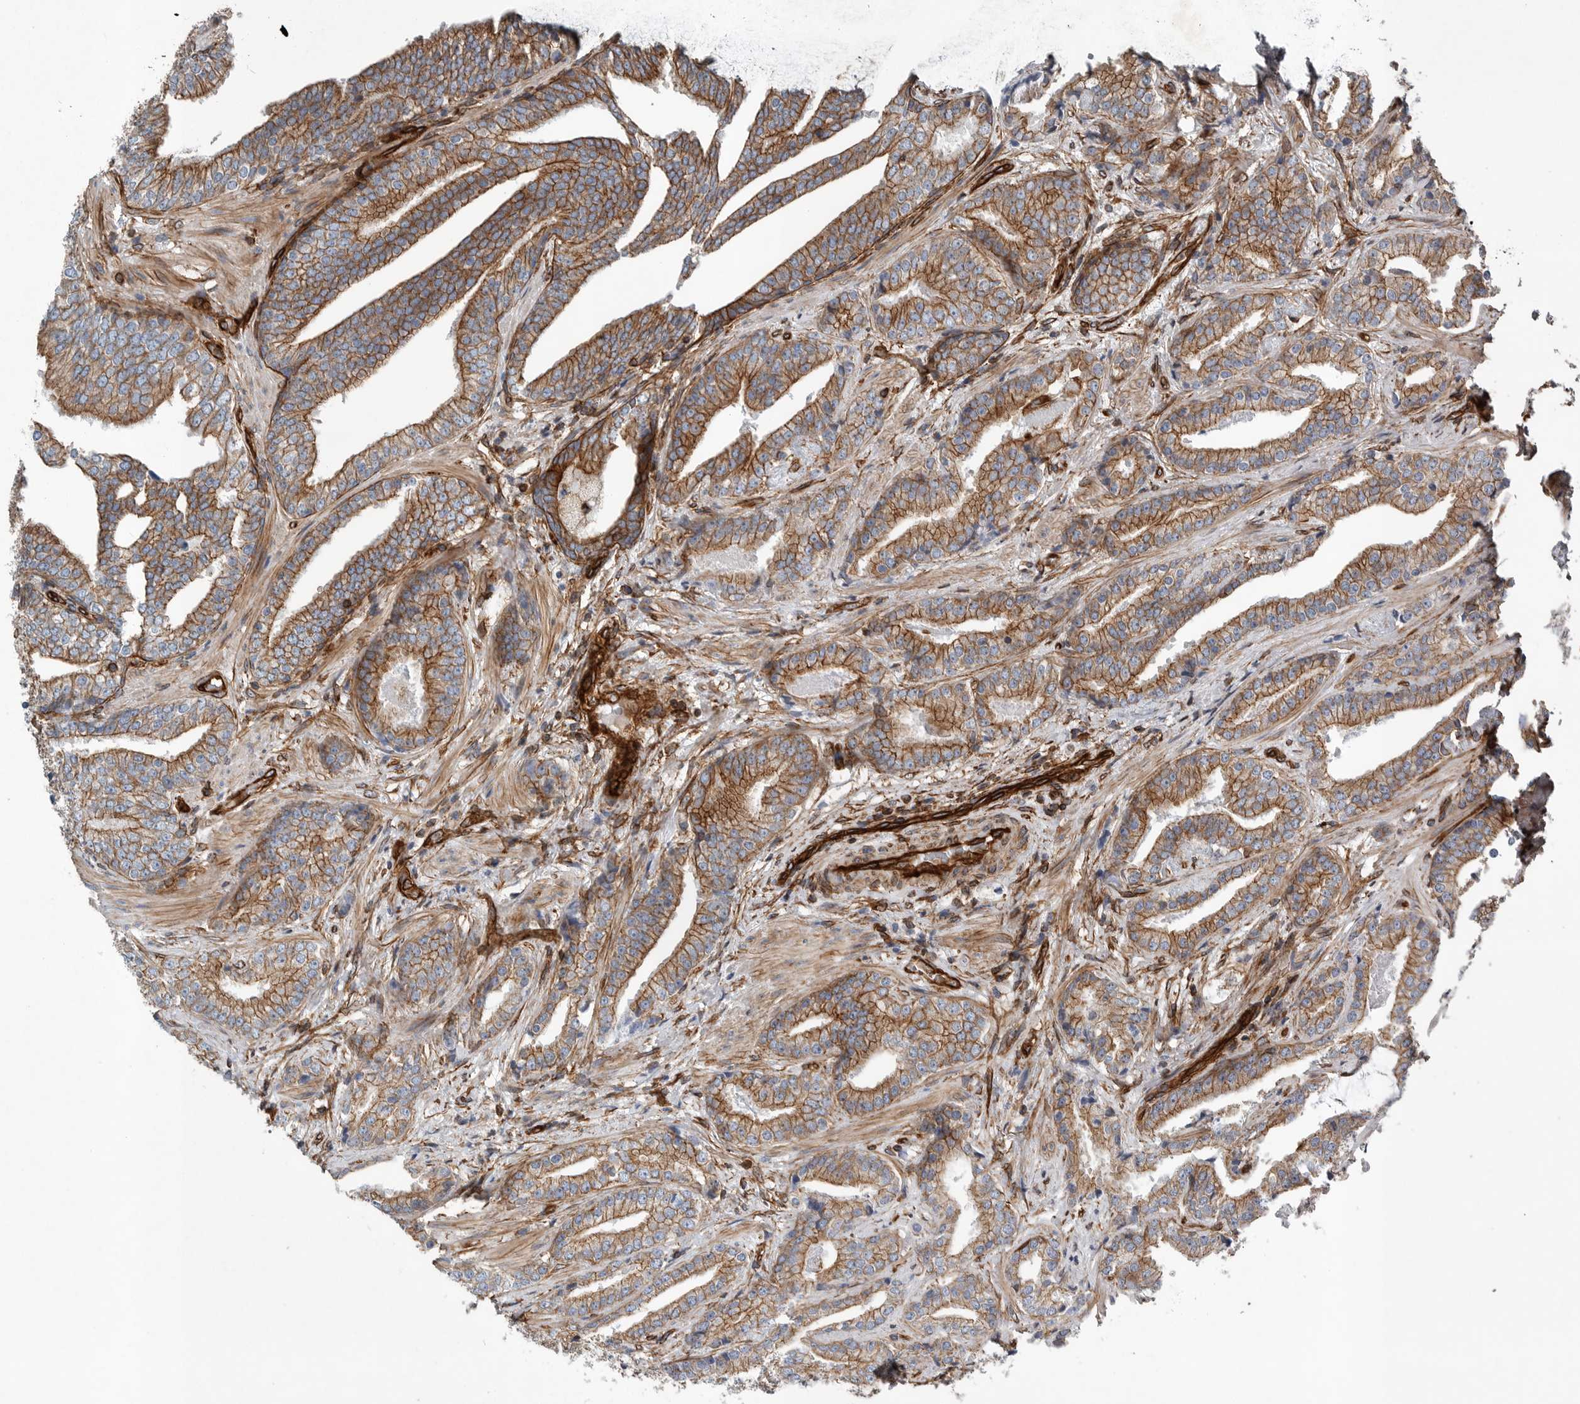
{"staining": {"intensity": "moderate", "quantity": ">75%", "location": "cytoplasmic/membranous"}, "tissue": "prostate cancer", "cell_type": "Tumor cells", "image_type": "cancer", "snomed": [{"axis": "morphology", "description": "Adenocarcinoma, Low grade"}, {"axis": "topography", "description": "Prostate"}], "caption": "A histopathology image of human prostate cancer (low-grade adenocarcinoma) stained for a protein shows moderate cytoplasmic/membranous brown staining in tumor cells.", "gene": "PLEC", "patient": {"sex": "male", "age": 67}}